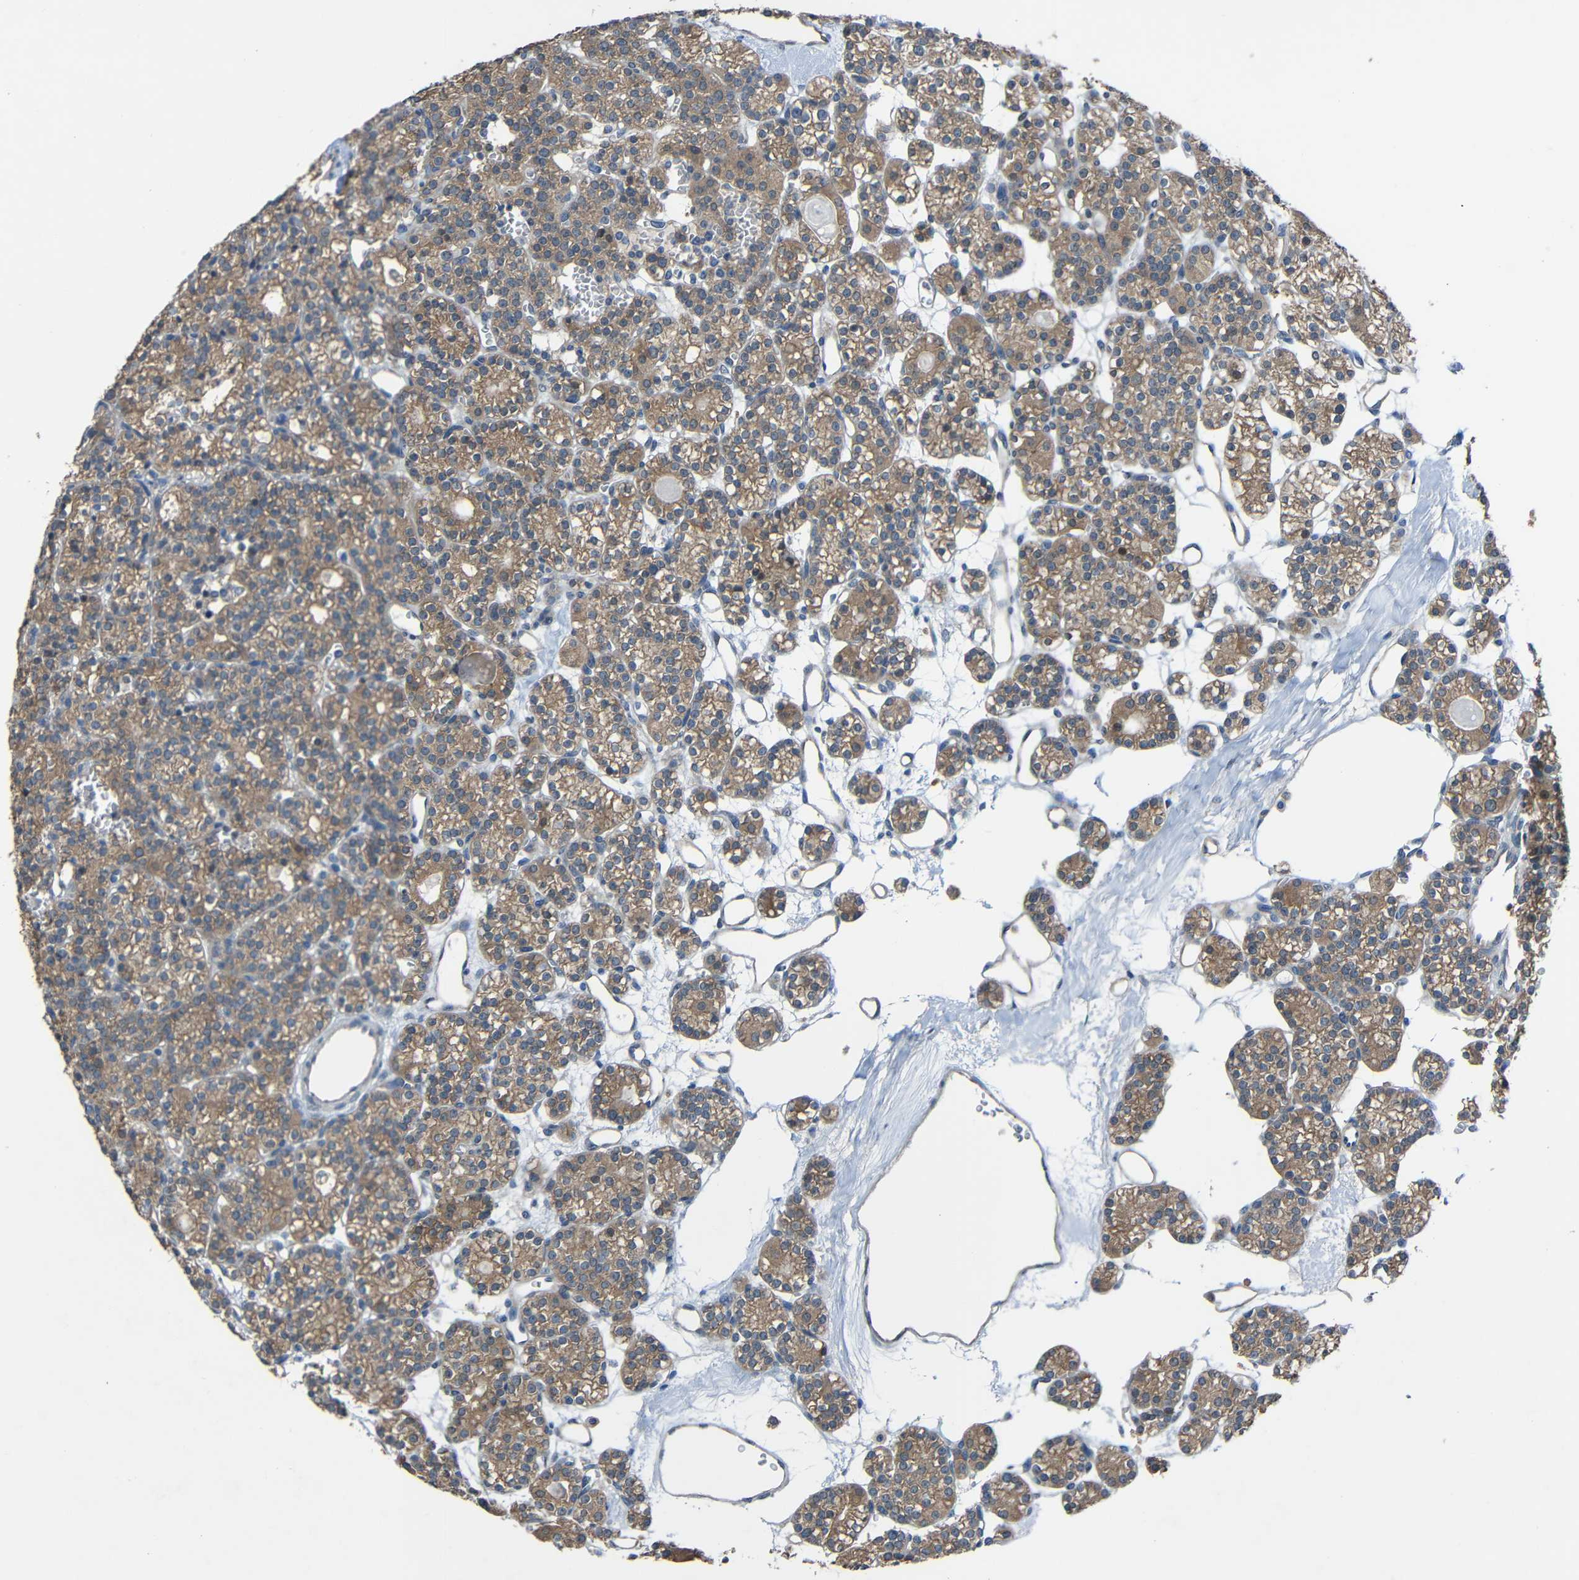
{"staining": {"intensity": "moderate", "quantity": ">75%", "location": "cytoplasmic/membranous"}, "tissue": "parathyroid gland", "cell_type": "Glandular cells", "image_type": "normal", "snomed": [{"axis": "morphology", "description": "Normal tissue, NOS"}, {"axis": "topography", "description": "Parathyroid gland"}], "caption": "This is a micrograph of immunohistochemistry staining of normal parathyroid gland, which shows moderate expression in the cytoplasmic/membranous of glandular cells.", "gene": "CHST9", "patient": {"sex": "female", "age": 64}}